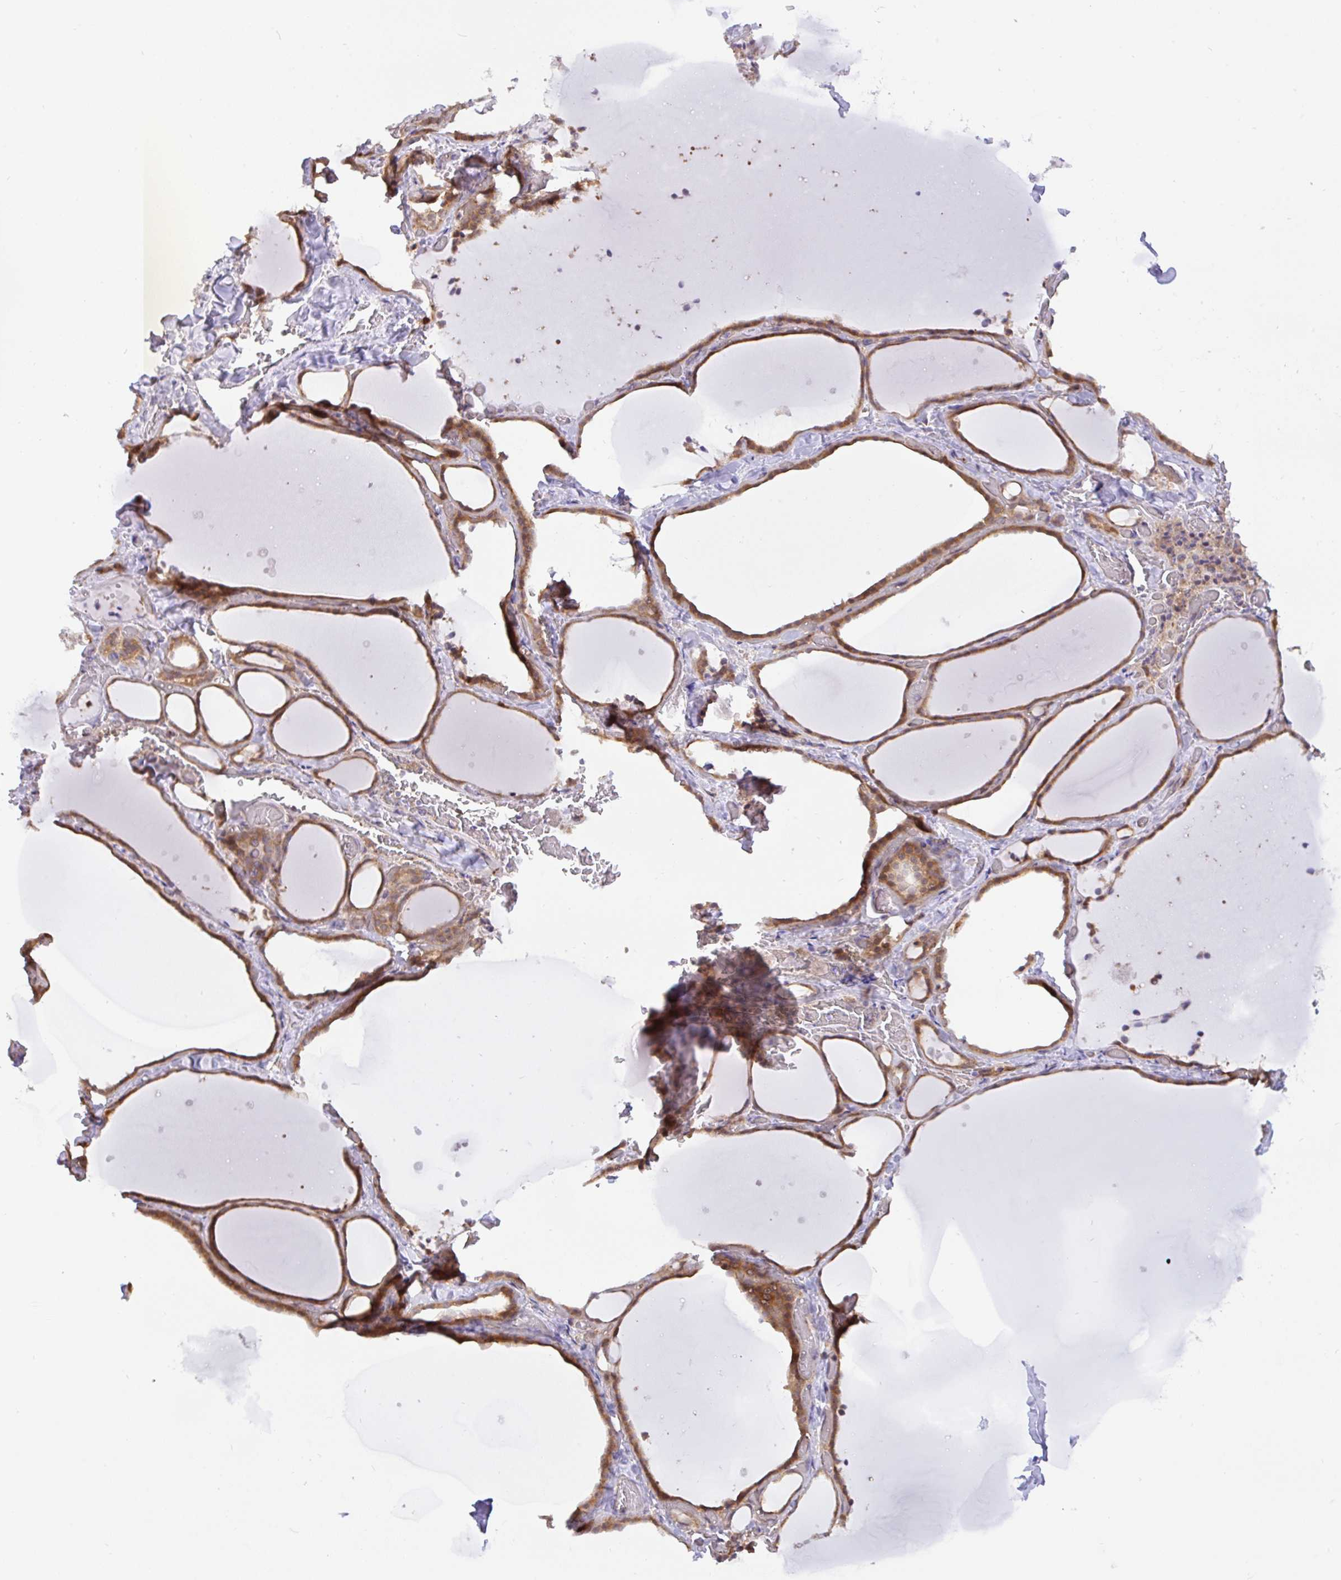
{"staining": {"intensity": "moderate", "quantity": ">75%", "location": "cytoplasmic/membranous,nuclear"}, "tissue": "thyroid gland", "cell_type": "Glandular cells", "image_type": "normal", "snomed": [{"axis": "morphology", "description": "Normal tissue, NOS"}, {"axis": "topography", "description": "Thyroid gland"}], "caption": "DAB immunohistochemical staining of benign thyroid gland demonstrates moderate cytoplasmic/membranous,nuclear protein staining in approximately >75% of glandular cells. (Brightfield microscopy of DAB IHC at high magnification).", "gene": "DLEU7", "patient": {"sex": "female", "age": 36}}